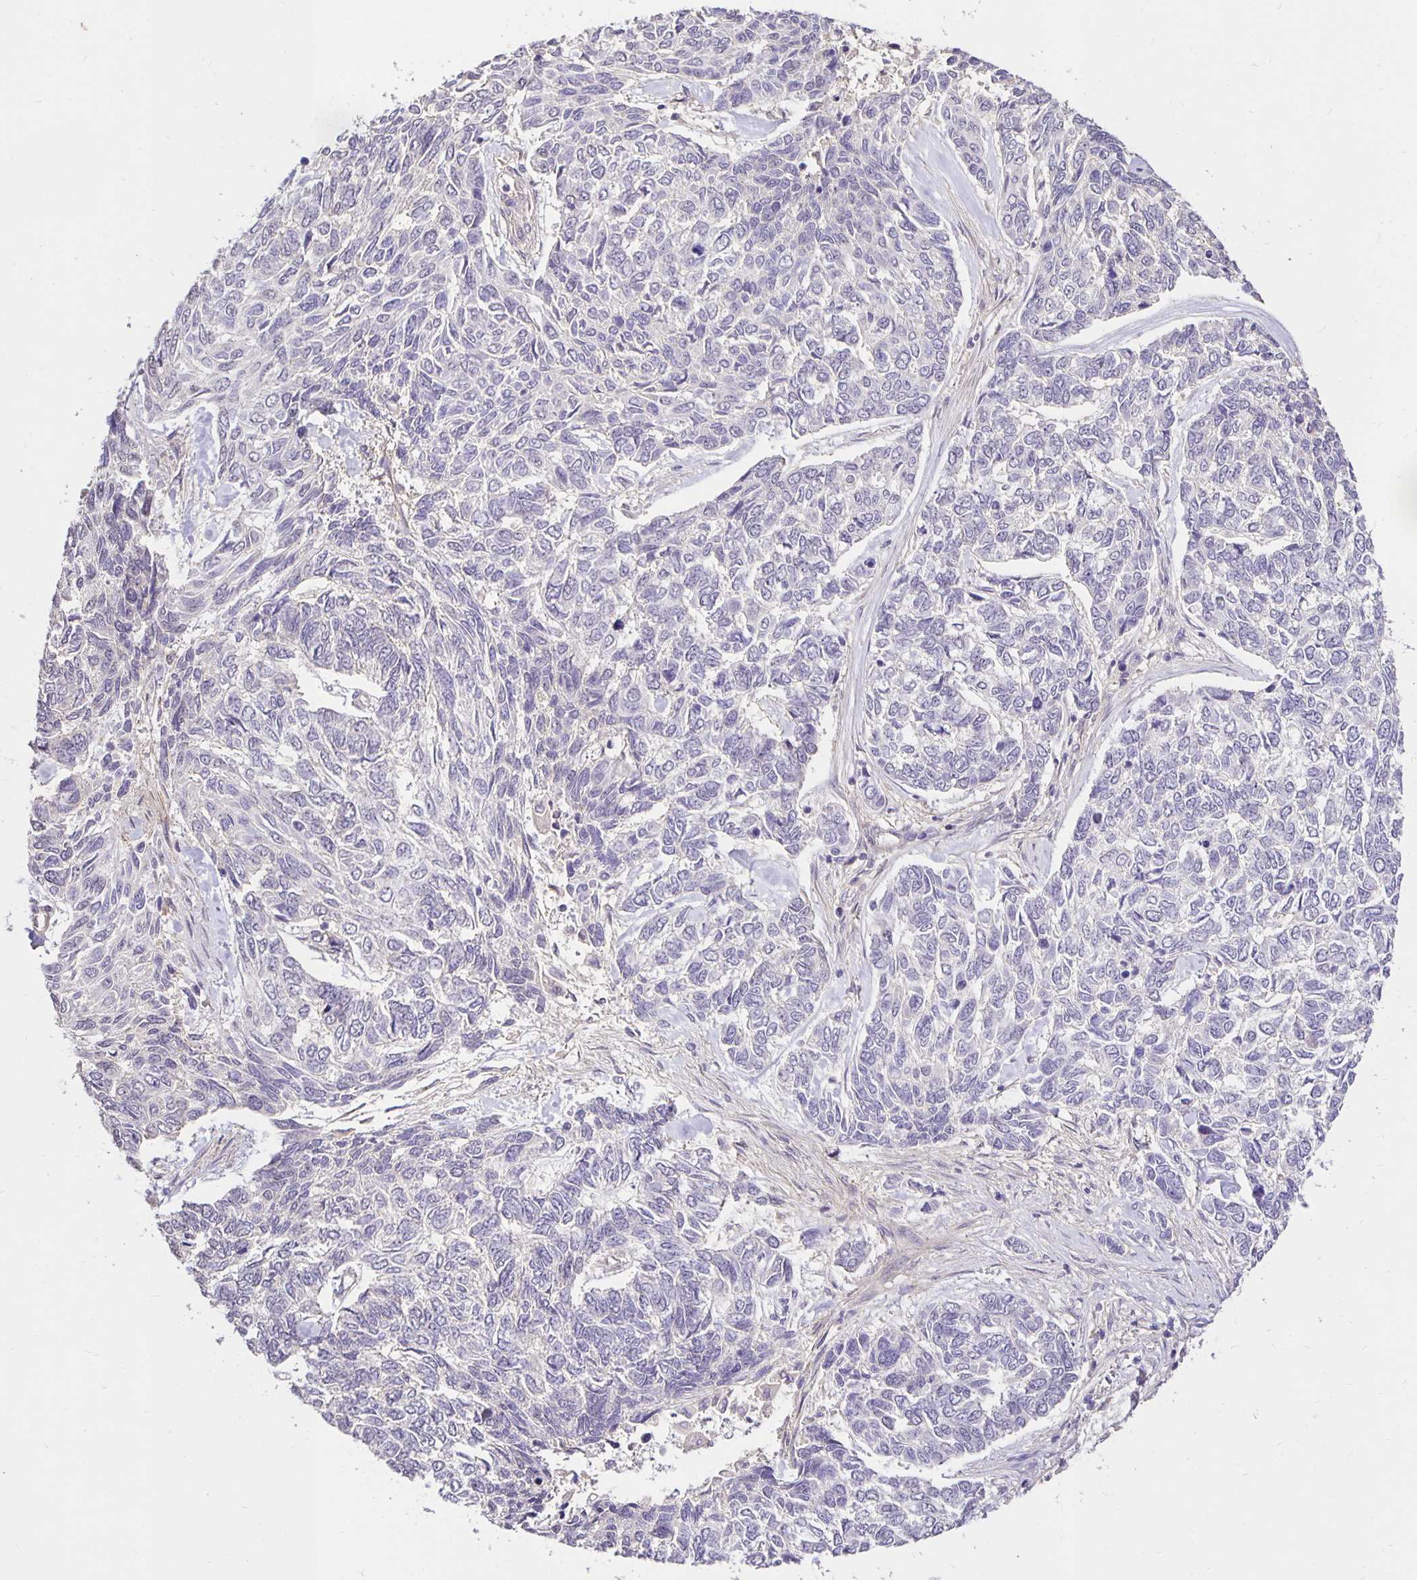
{"staining": {"intensity": "negative", "quantity": "none", "location": "none"}, "tissue": "skin cancer", "cell_type": "Tumor cells", "image_type": "cancer", "snomed": [{"axis": "morphology", "description": "Basal cell carcinoma"}, {"axis": "topography", "description": "Skin"}], "caption": "Immunohistochemical staining of skin basal cell carcinoma exhibits no significant expression in tumor cells.", "gene": "PNPLA3", "patient": {"sex": "female", "age": 65}}